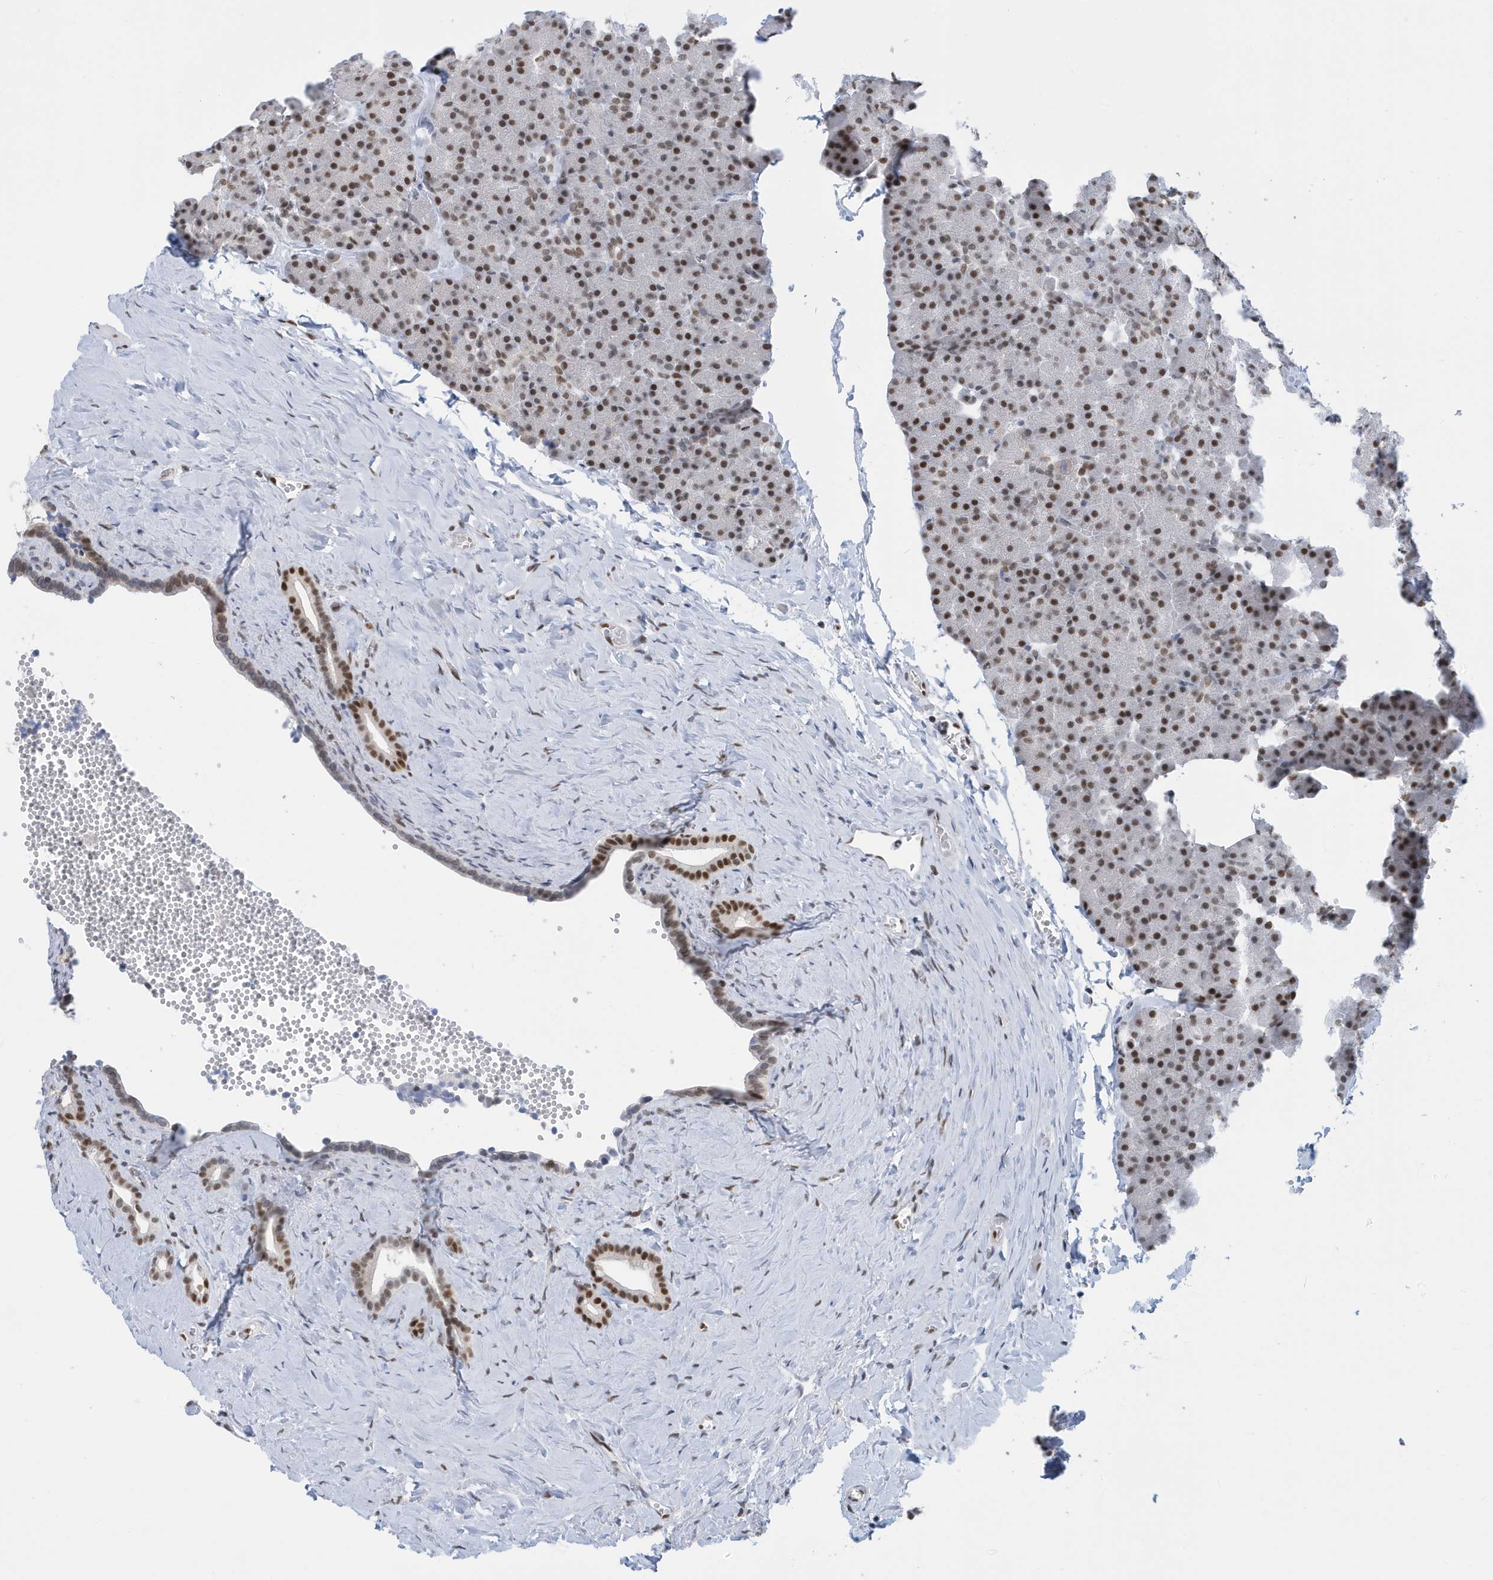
{"staining": {"intensity": "moderate", "quantity": ">75%", "location": "nuclear"}, "tissue": "pancreas", "cell_type": "Exocrine glandular cells", "image_type": "normal", "snomed": [{"axis": "morphology", "description": "Normal tissue, NOS"}, {"axis": "morphology", "description": "Carcinoid, malignant, NOS"}, {"axis": "topography", "description": "Pancreas"}], "caption": "Brown immunohistochemical staining in benign pancreas exhibits moderate nuclear staining in about >75% of exocrine glandular cells. (IHC, brightfield microscopy, high magnification).", "gene": "PCYT1A", "patient": {"sex": "female", "age": 35}}